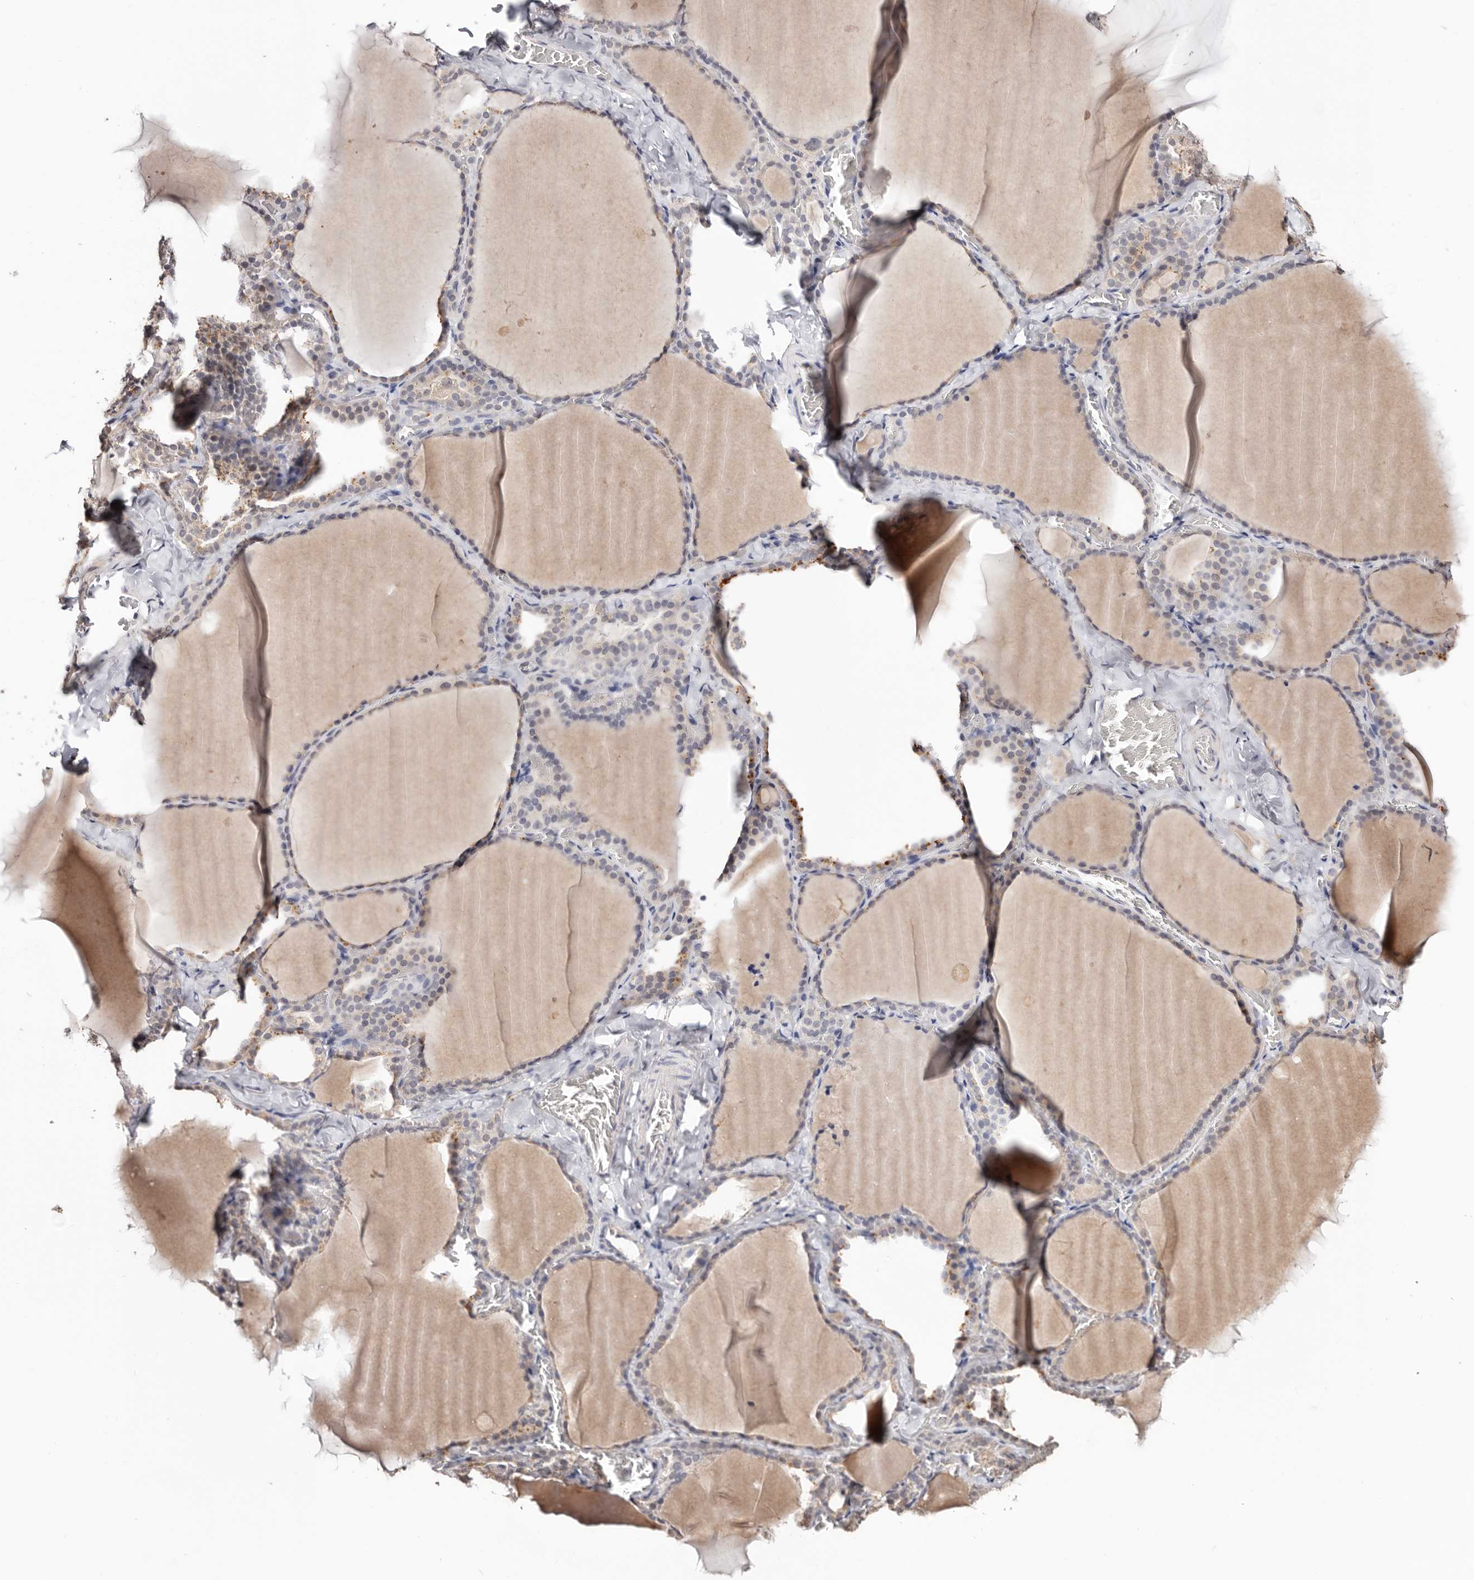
{"staining": {"intensity": "weak", "quantity": "<25%", "location": "cytoplasmic/membranous,nuclear"}, "tissue": "thyroid gland", "cell_type": "Glandular cells", "image_type": "normal", "snomed": [{"axis": "morphology", "description": "Normal tissue, NOS"}, {"axis": "topography", "description": "Thyroid gland"}], "caption": "A high-resolution histopathology image shows IHC staining of benign thyroid gland, which exhibits no significant staining in glandular cells. Nuclei are stained in blue.", "gene": "TYW3", "patient": {"sex": "female", "age": 22}}